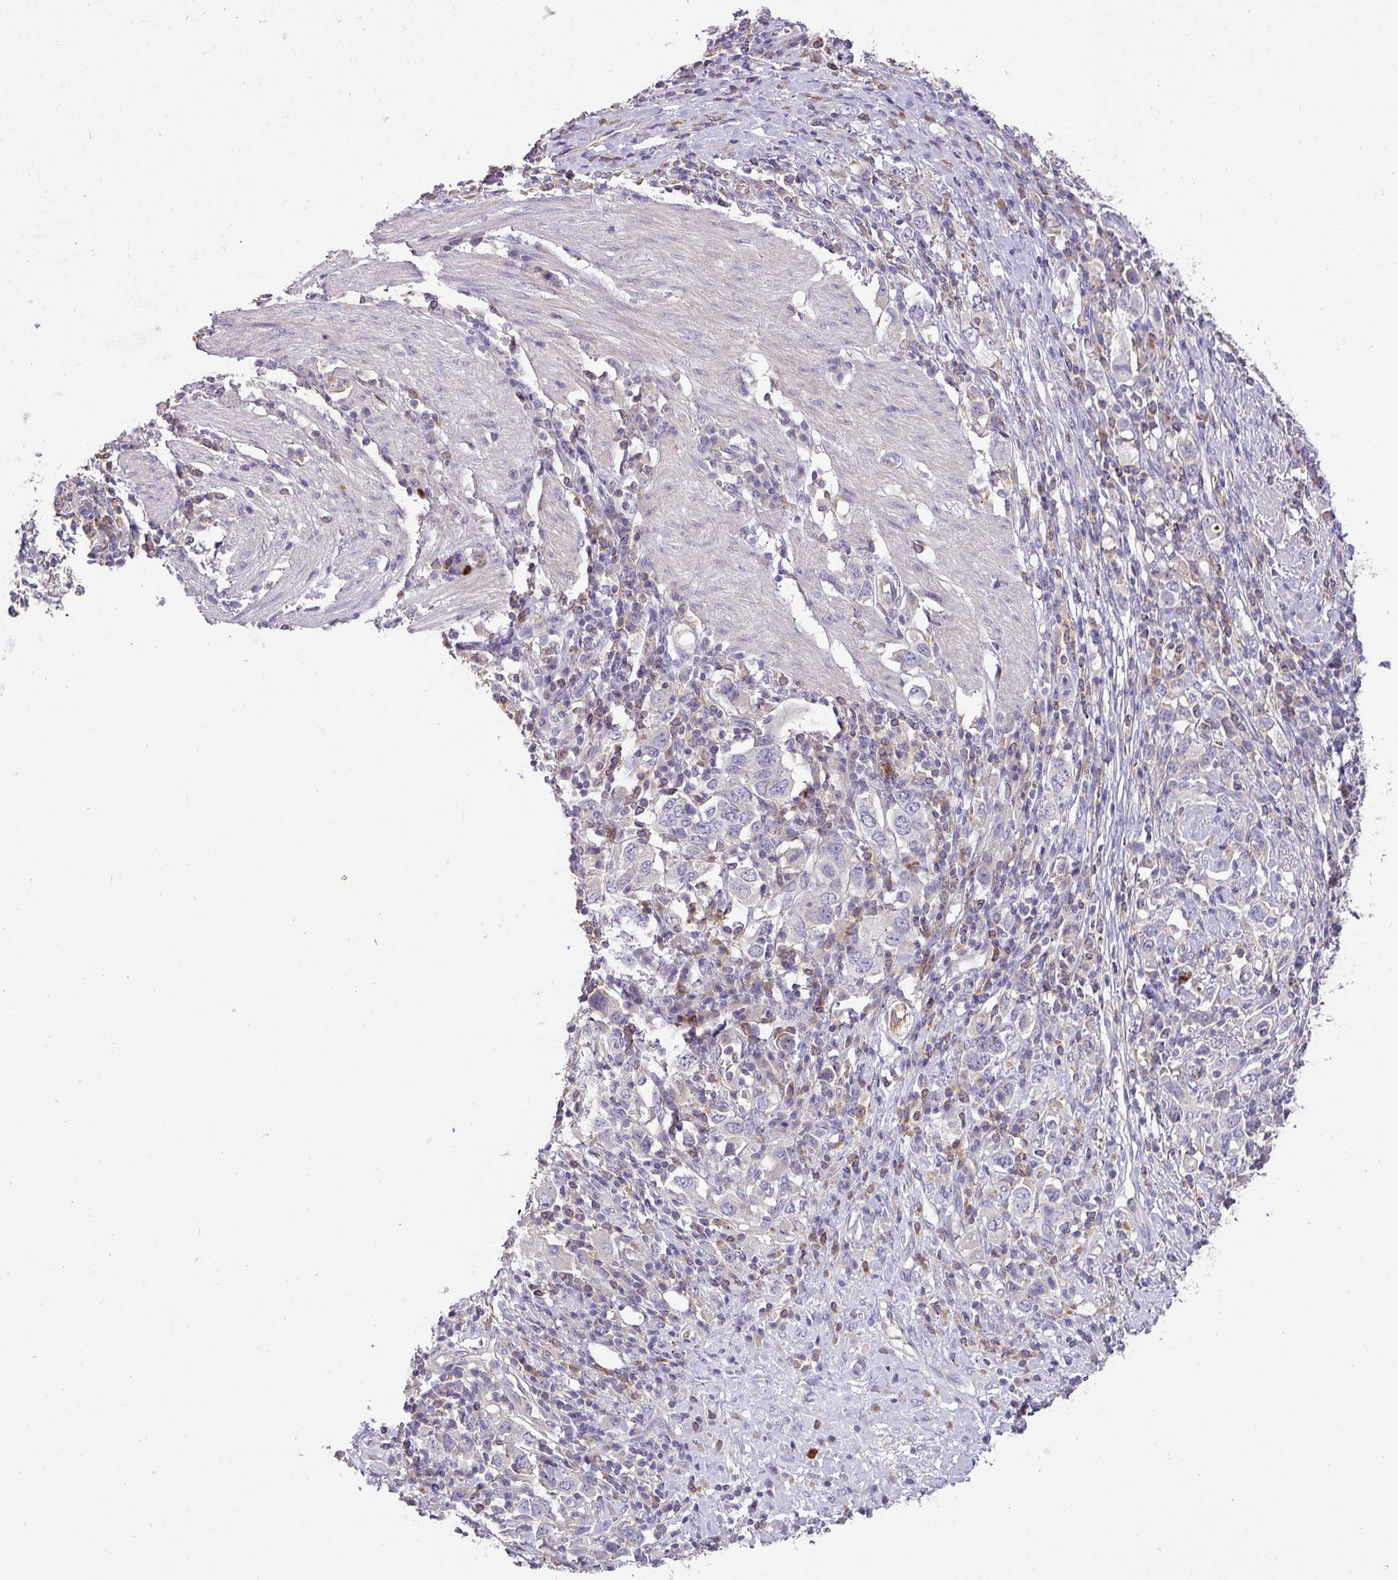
{"staining": {"intensity": "negative", "quantity": "none", "location": "none"}, "tissue": "stomach cancer", "cell_type": "Tumor cells", "image_type": "cancer", "snomed": [{"axis": "morphology", "description": "Adenocarcinoma, NOS"}, {"axis": "topography", "description": "Stomach, upper"}, {"axis": "topography", "description": "Stomach"}], "caption": "Tumor cells are negative for brown protein staining in adenocarcinoma (stomach).", "gene": "HOXC13", "patient": {"sex": "male", "age": 62}}